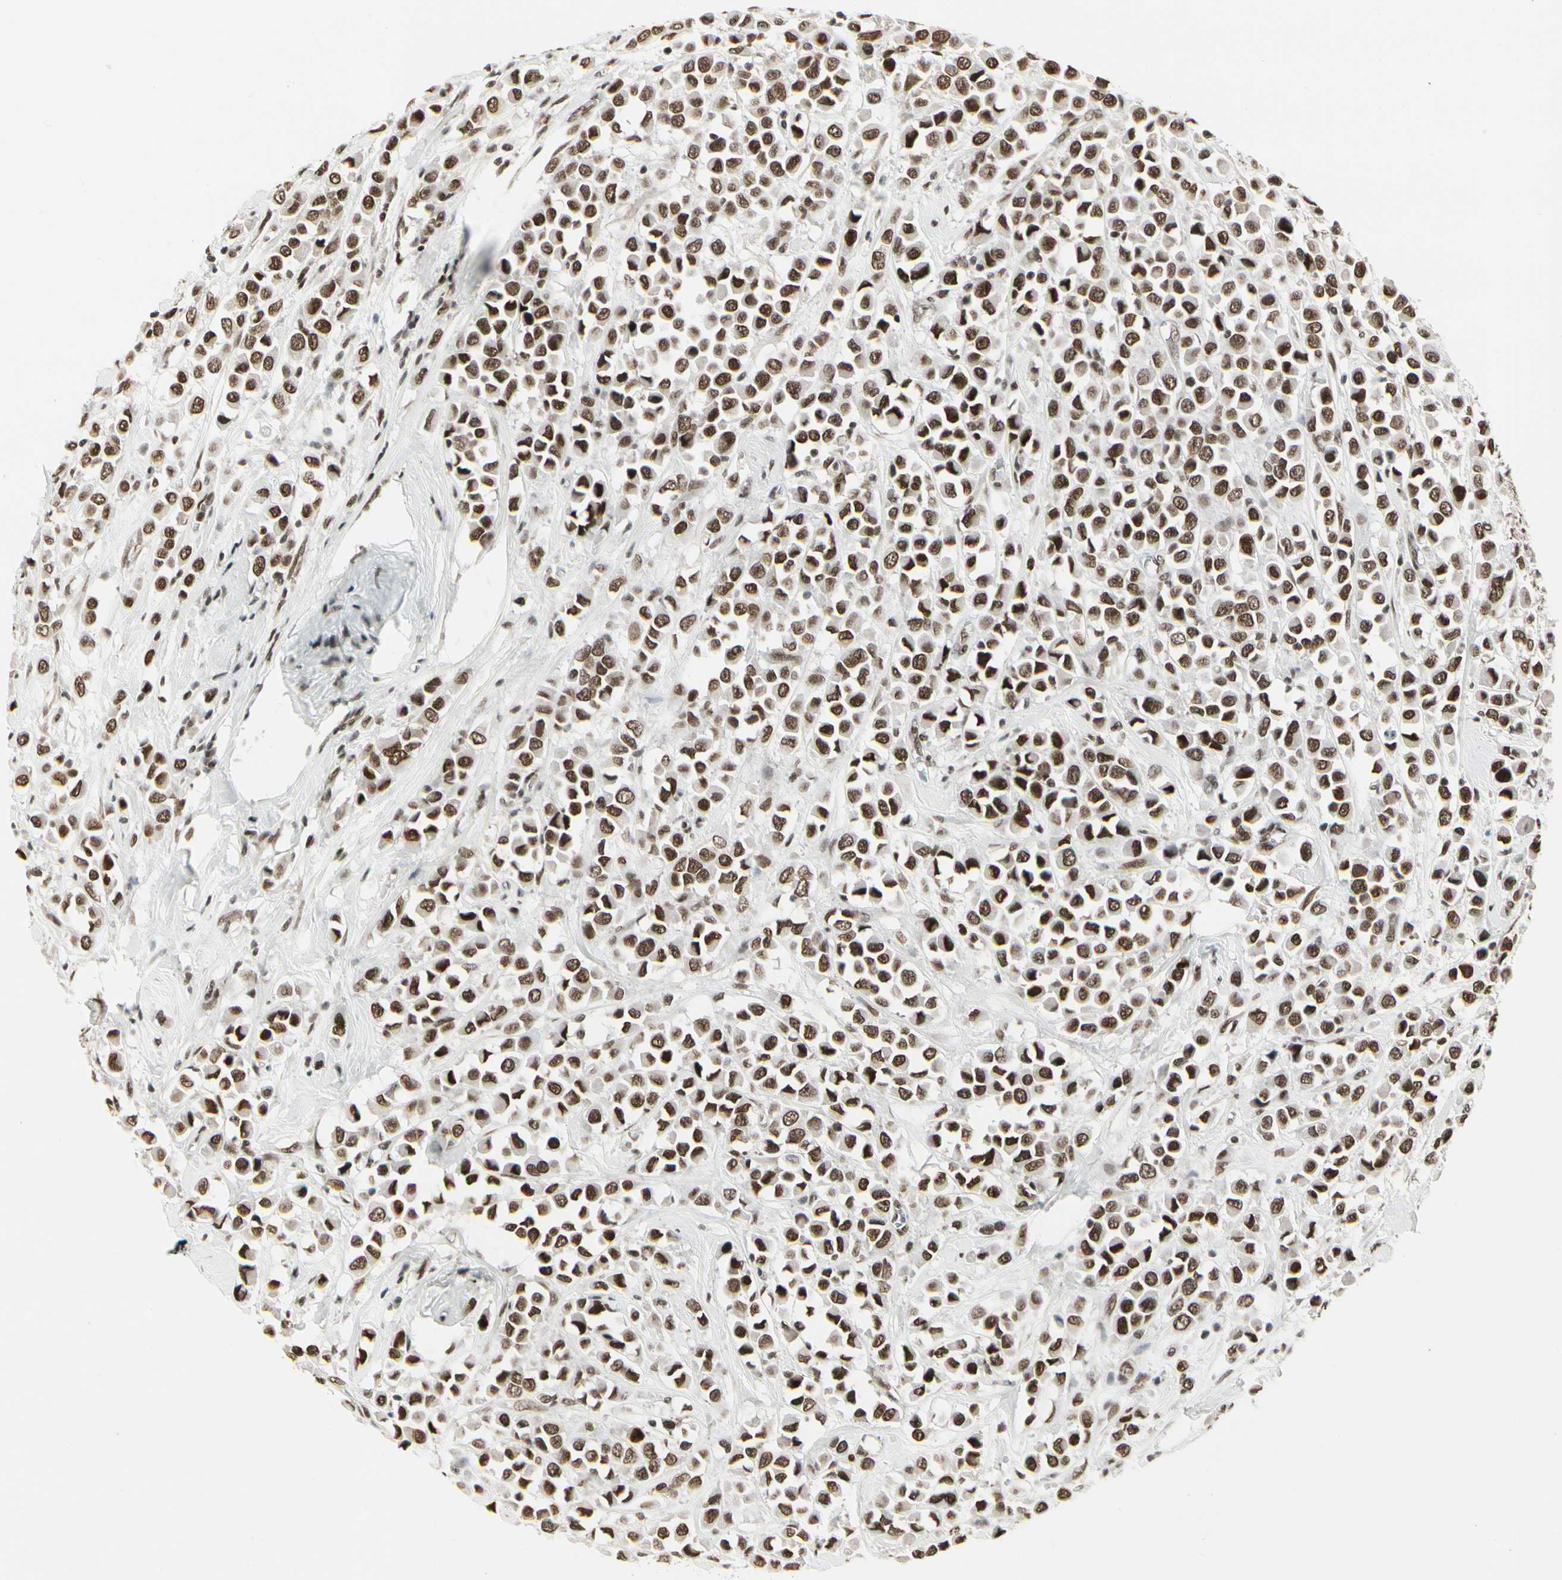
{"staining": {"intensity": "strong", "quantity": ">75%", "location": "nuclear"}, "tissue": "breast cancer", "cell_type": "Tumor cells", "image_type": "cancer", "snomed": [{"axis": "morphology", "description": "Duct carcinoma"}, {"axis": "topography", "description": "Breast"}], "caption": "This micrograph reveals infiltrating ductal carcinoma (breast) stained with IHC to label a protein in brown. The nuclear of tumor cells show strong positivity for the protein. Nuclei are counter-stained blue.", "gene": "HMG20A", "patient": {"sex": "female", "age": 61}}